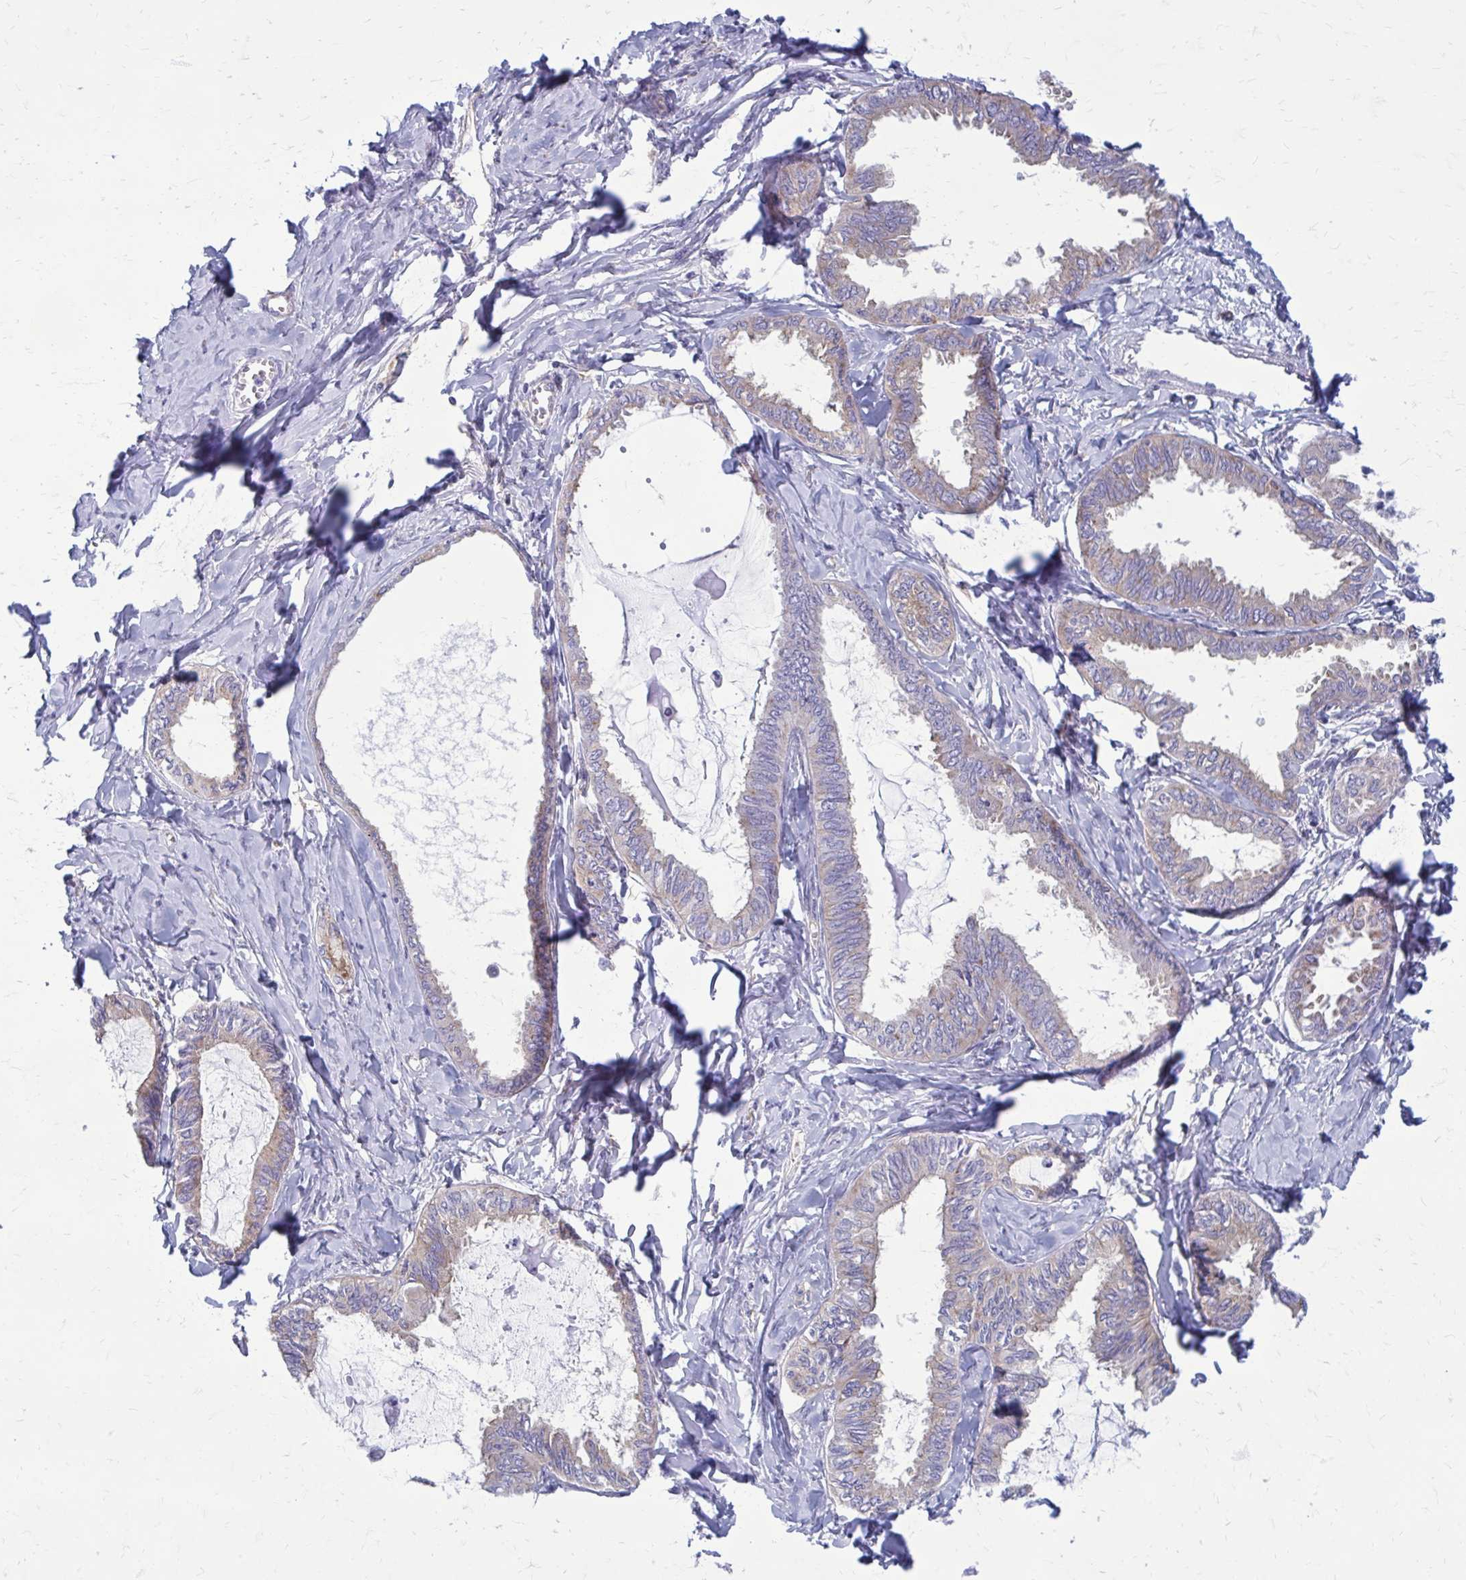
{"staining": {"intensity": "weak", "quantity": "<25%", "location": "cytoplasmic/membranous"}, "tissue": "ovarian cancer", "cell_type": "Tumor cells", "image_type": "cancer", "snomed": [{"axis": "morphology", "description": "Carcinoma, endometroid"}, {"axis": "topography", "description": "Ovary"}], "caption": "Immunohistochemistry (IHC) photomicrograph of ovarian cancer stained for a protein (brown), which demonstrates no expression in tumor cells.", "gene": "CLTA", "patient": {"sex": "female", "age": 70}}